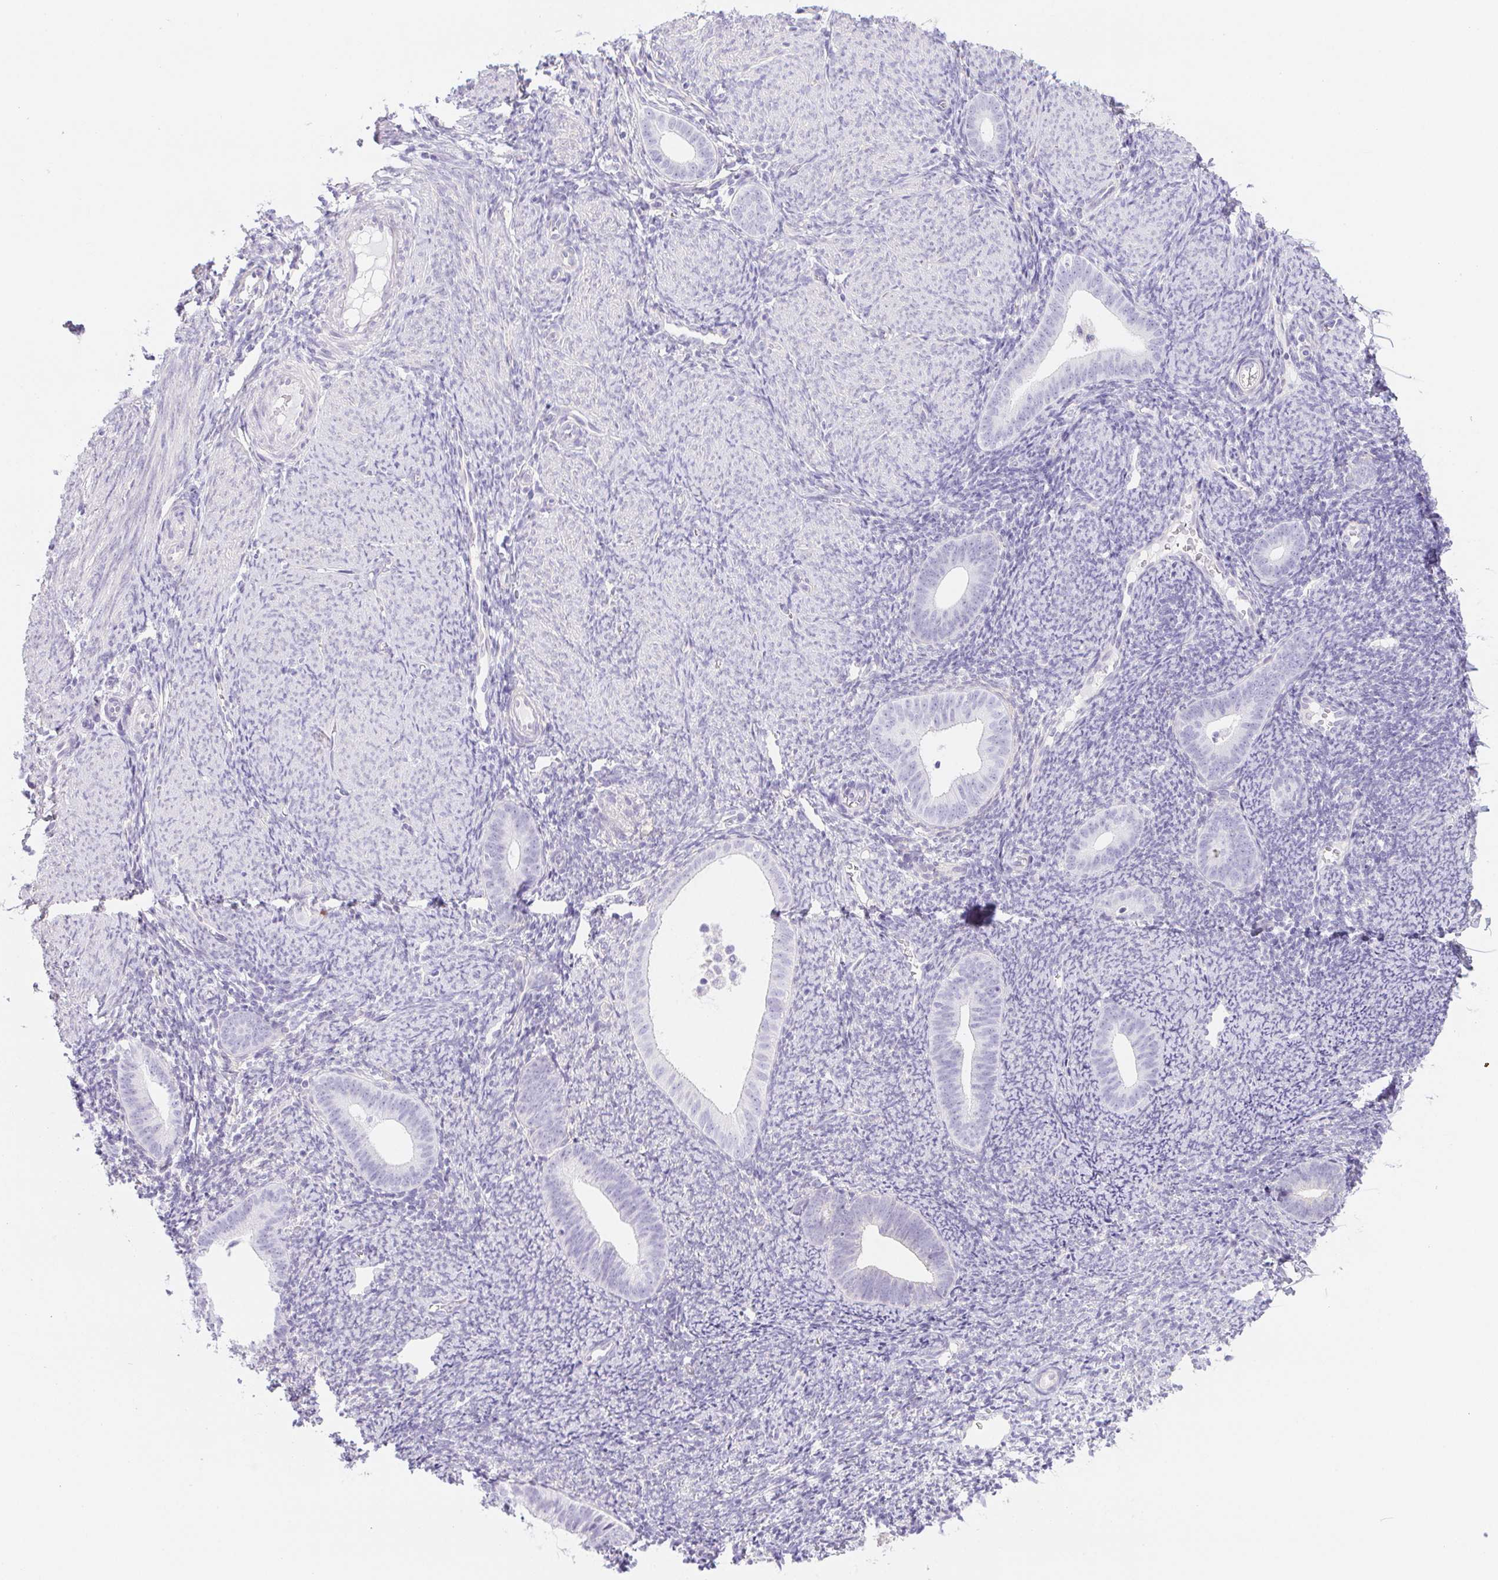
{"staining": {"intensity": "negative", "quantity": "none", "location": "none"}, "tissue": "endometrium", "cell_type": "Cells in endometrial stroma", "image_type": "normal", "snomed": [{"axis": "morphology", "description": "Normal tissue, NOS"}, {"axis": "topography", "description": "Endometrium"}], "caption": "Immunohistochemistry (IHC) of benign human endometrium reveals no positivity in cells in endometrial stroma.", "gene": "PNLIP", "patient": {"sex": "female", "age": 39}}